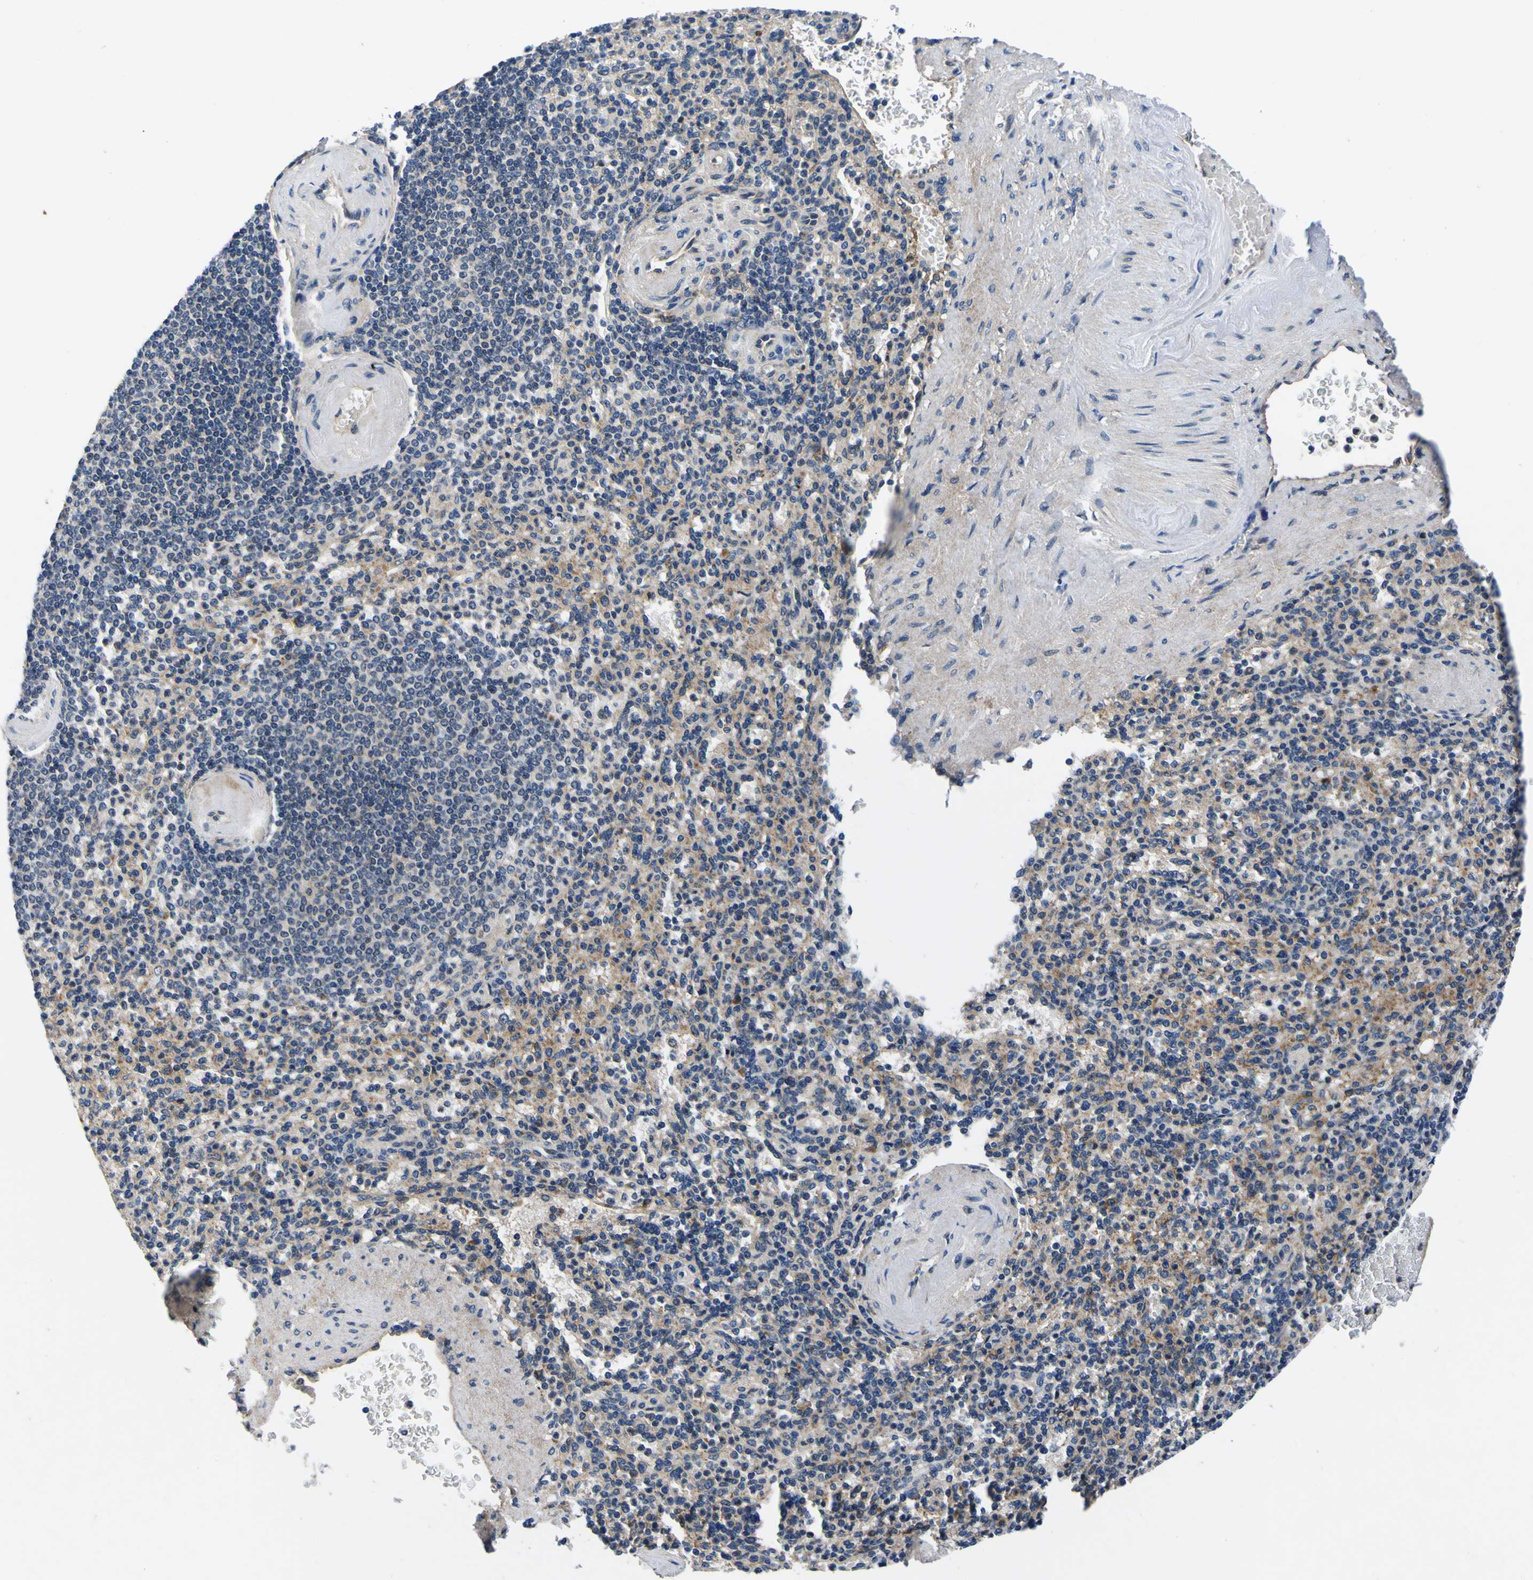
{"staining": {"intensity": "negative", "quantity": "none", "location": "none"}, "tissue": "spleen", "cell_type": "Cells in red pulp", "image_type": "normal", "snomed": [{"axis": "morphology", "description": "Normal tissue, NOS"}, {"axis": "topography", "description": "Spleen"}], "caption": "The image shows no significant expression in cells in red pulp of spleen.", "gene": "EPHB4", "patient": {"sex": "female", "age": 74}}